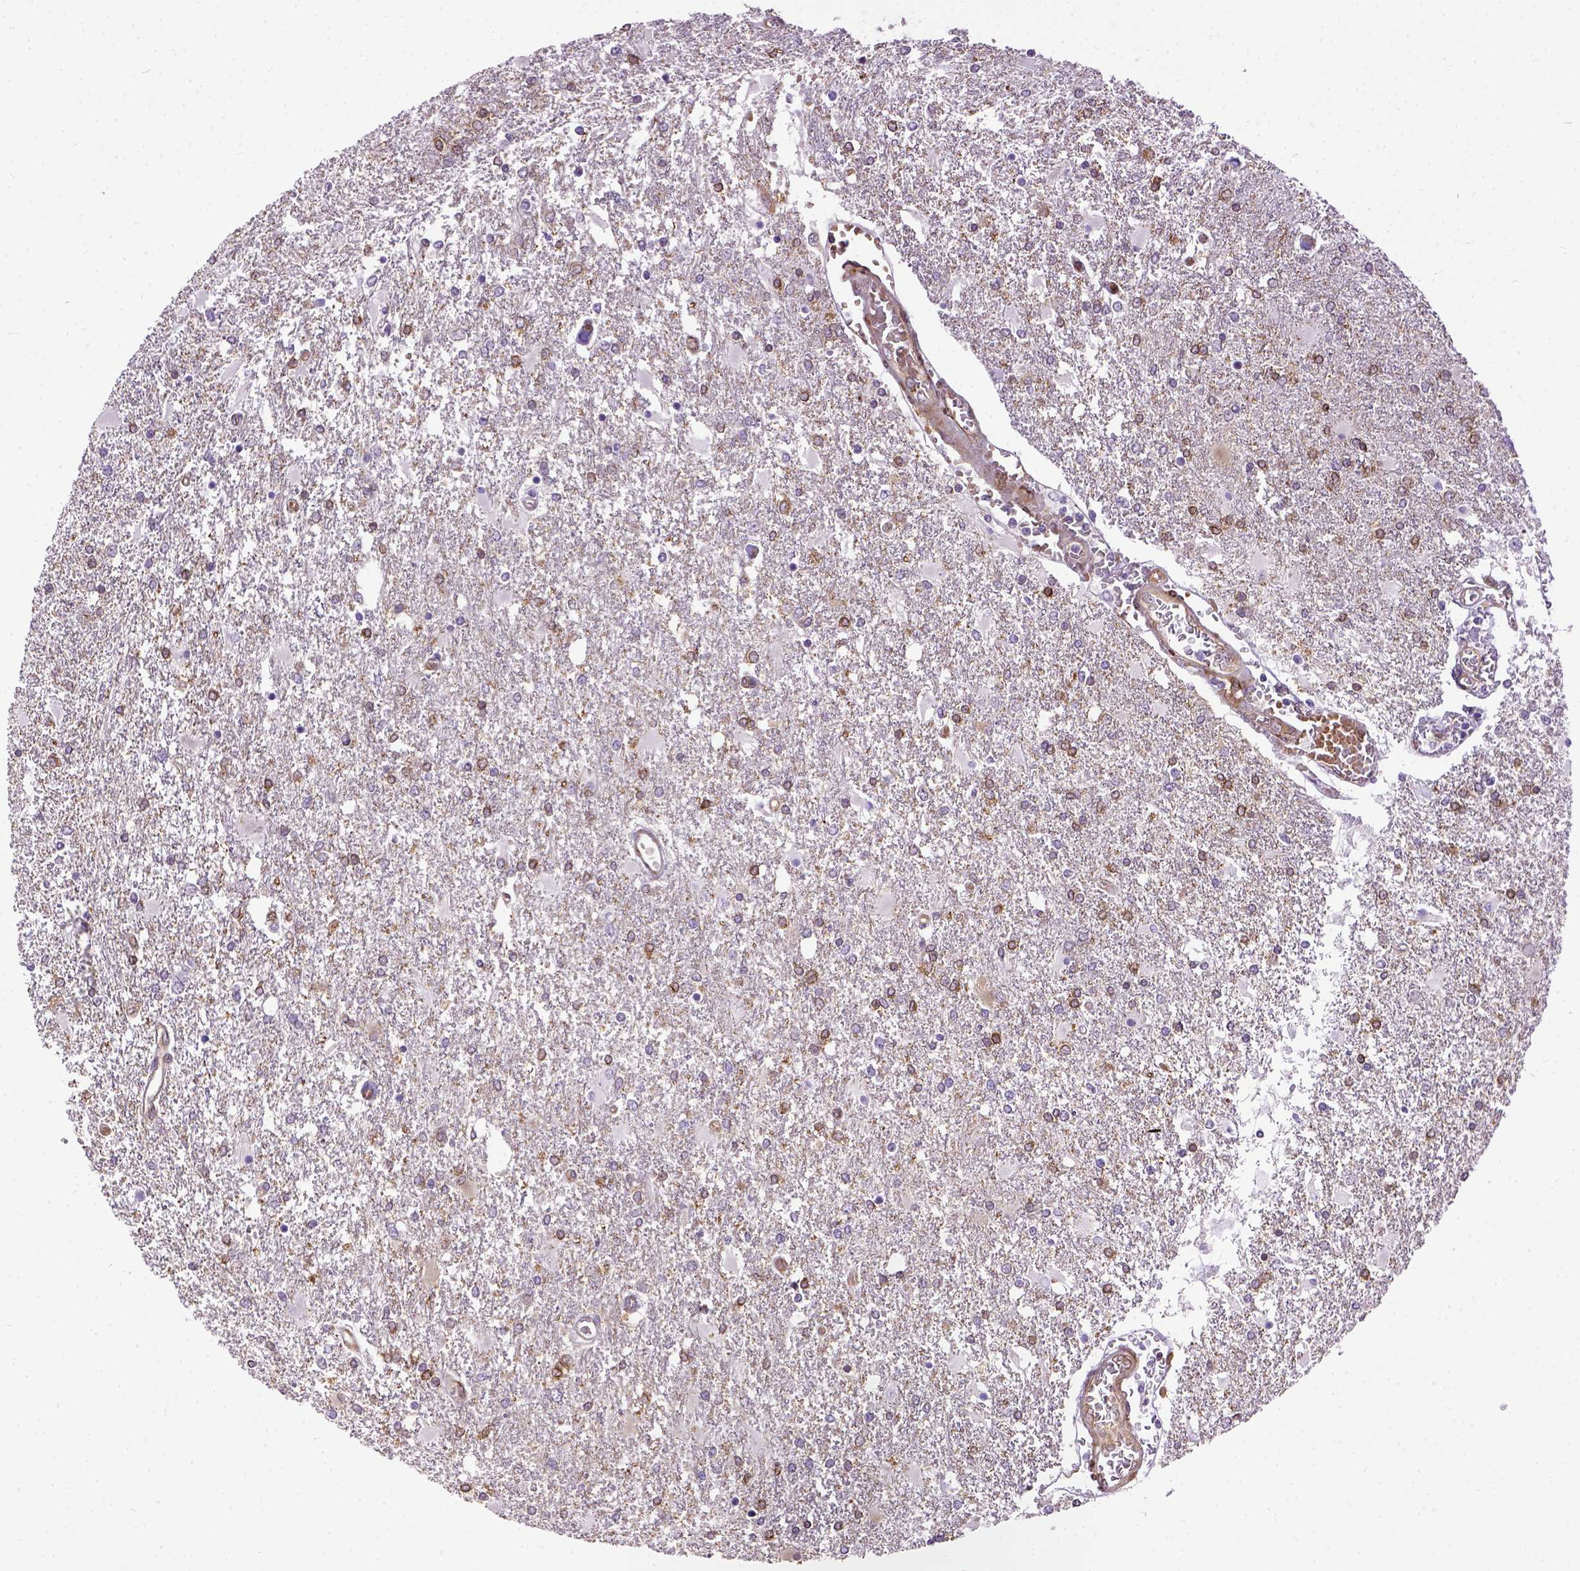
{"staining": {"intensity": "strong", "quantity": "<25%", "location": "cytoplasmic/membranous"}, "tissue": "glioma", "cell_type": "Tumor cells", "image_type": "cancer", "snomed": [{"axis": "morphology", "description": "Glioma, malignant, High grade"}, {"axis": "topography", "description": "Cerebral cortex"}], "caption": "Protein staining of malignant glioma (high-grade) tissue exhibits strong cytoplasmic/membranous positivity in about <25% of tumor cells. Immunohistochemistry (ihc) stains the protein in brown and the nuclei are stained blue.", "gene": "KAZN", "patient": {"sex": "male", "age": 79}}